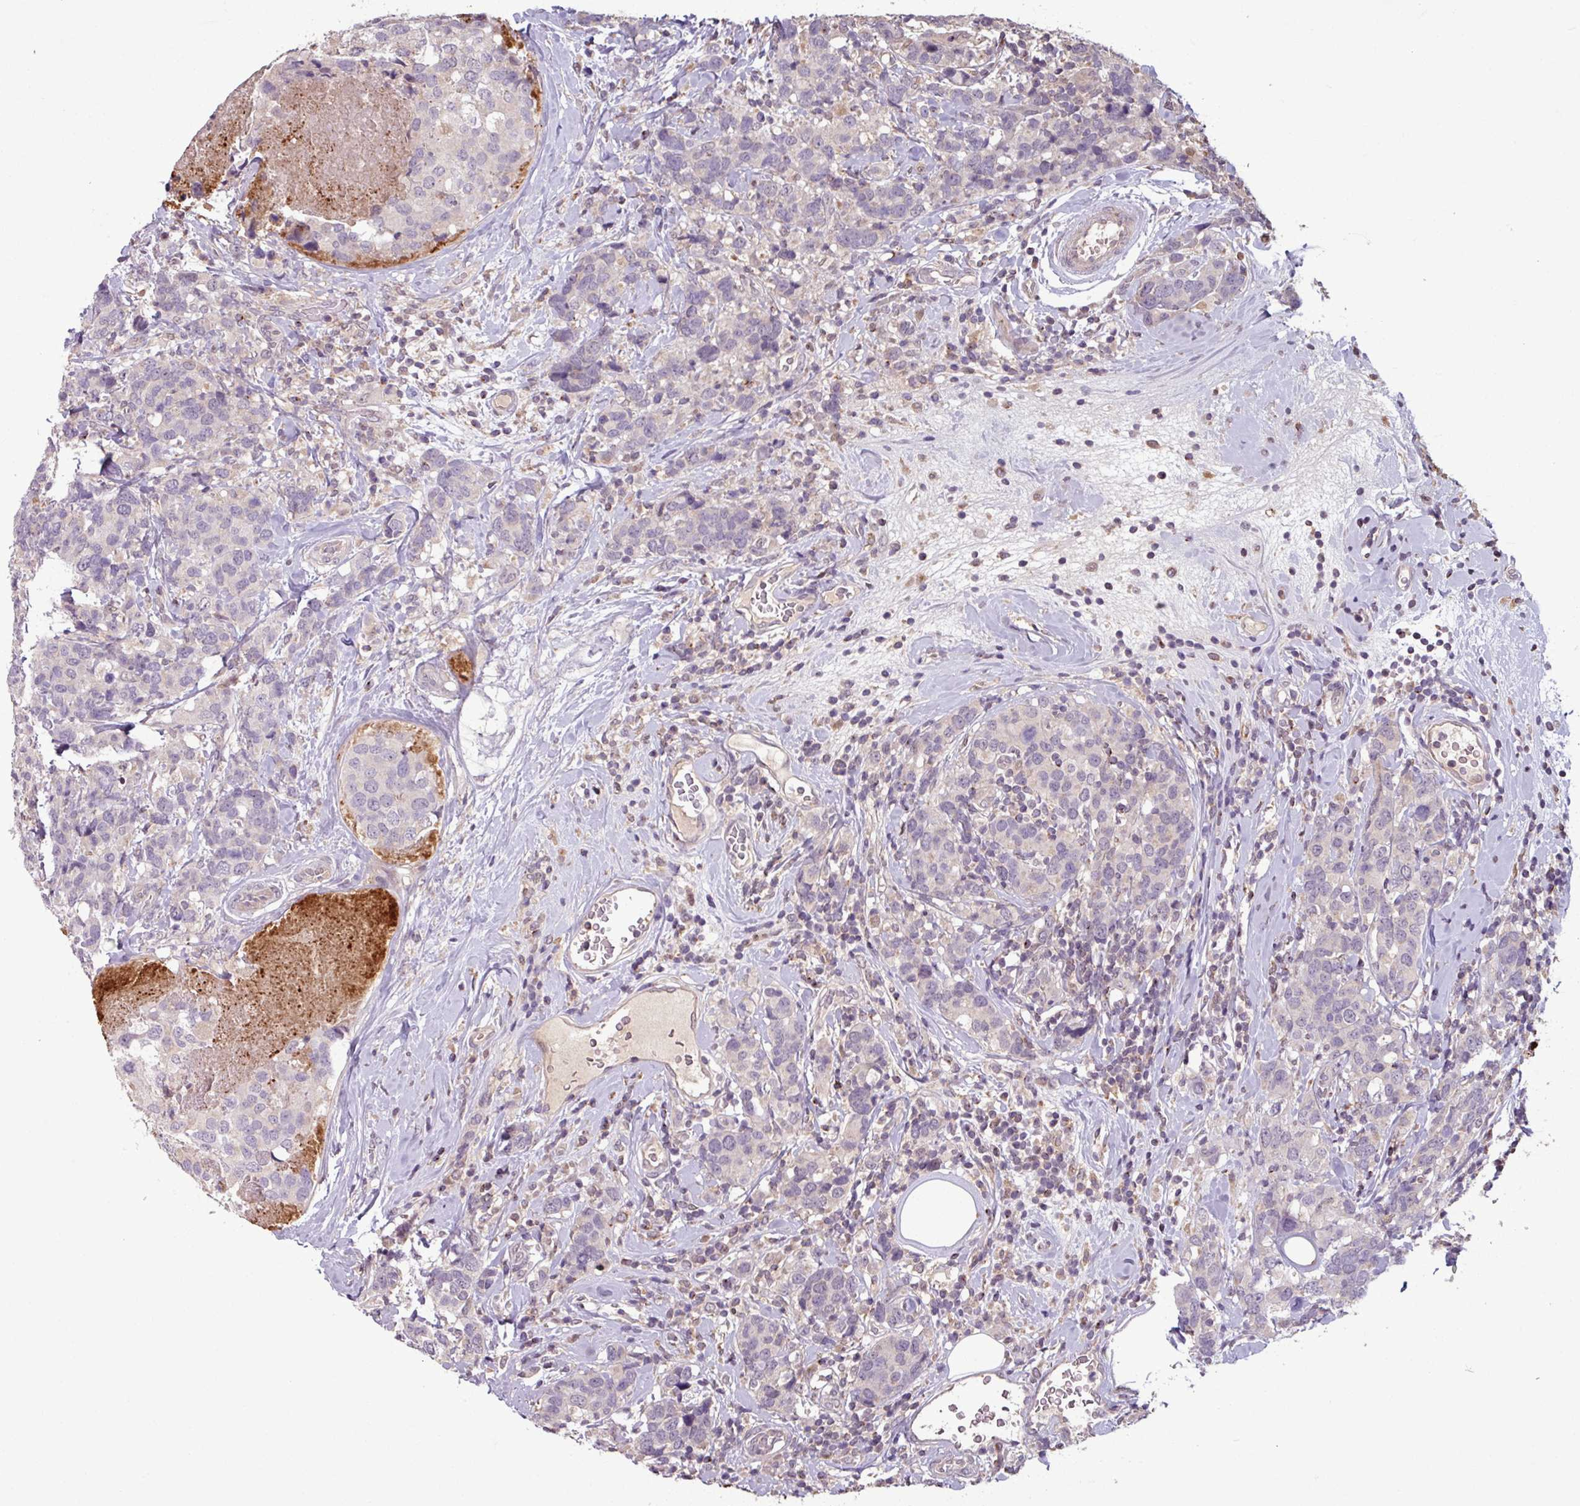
{"staining": {"intensity": "negative", "quantity": "none", "location": "none"}, "tissue": "breast cancer", "cell_type": "Tumor cells", "image_type": "cancer", "snomed": [{"axis": "morphology", "description": "Lobular carcinoma"}, {"axis": "topography", "description": "Breast"}], "caption": "DAB (3,3'-diaminobenzidine) immunohistochemical staining of breast lobular carcinoma exhibits no significant expression in tumor cells.", "gene": "OR6B1", "patient": {"sex": "female", "age": 59}}